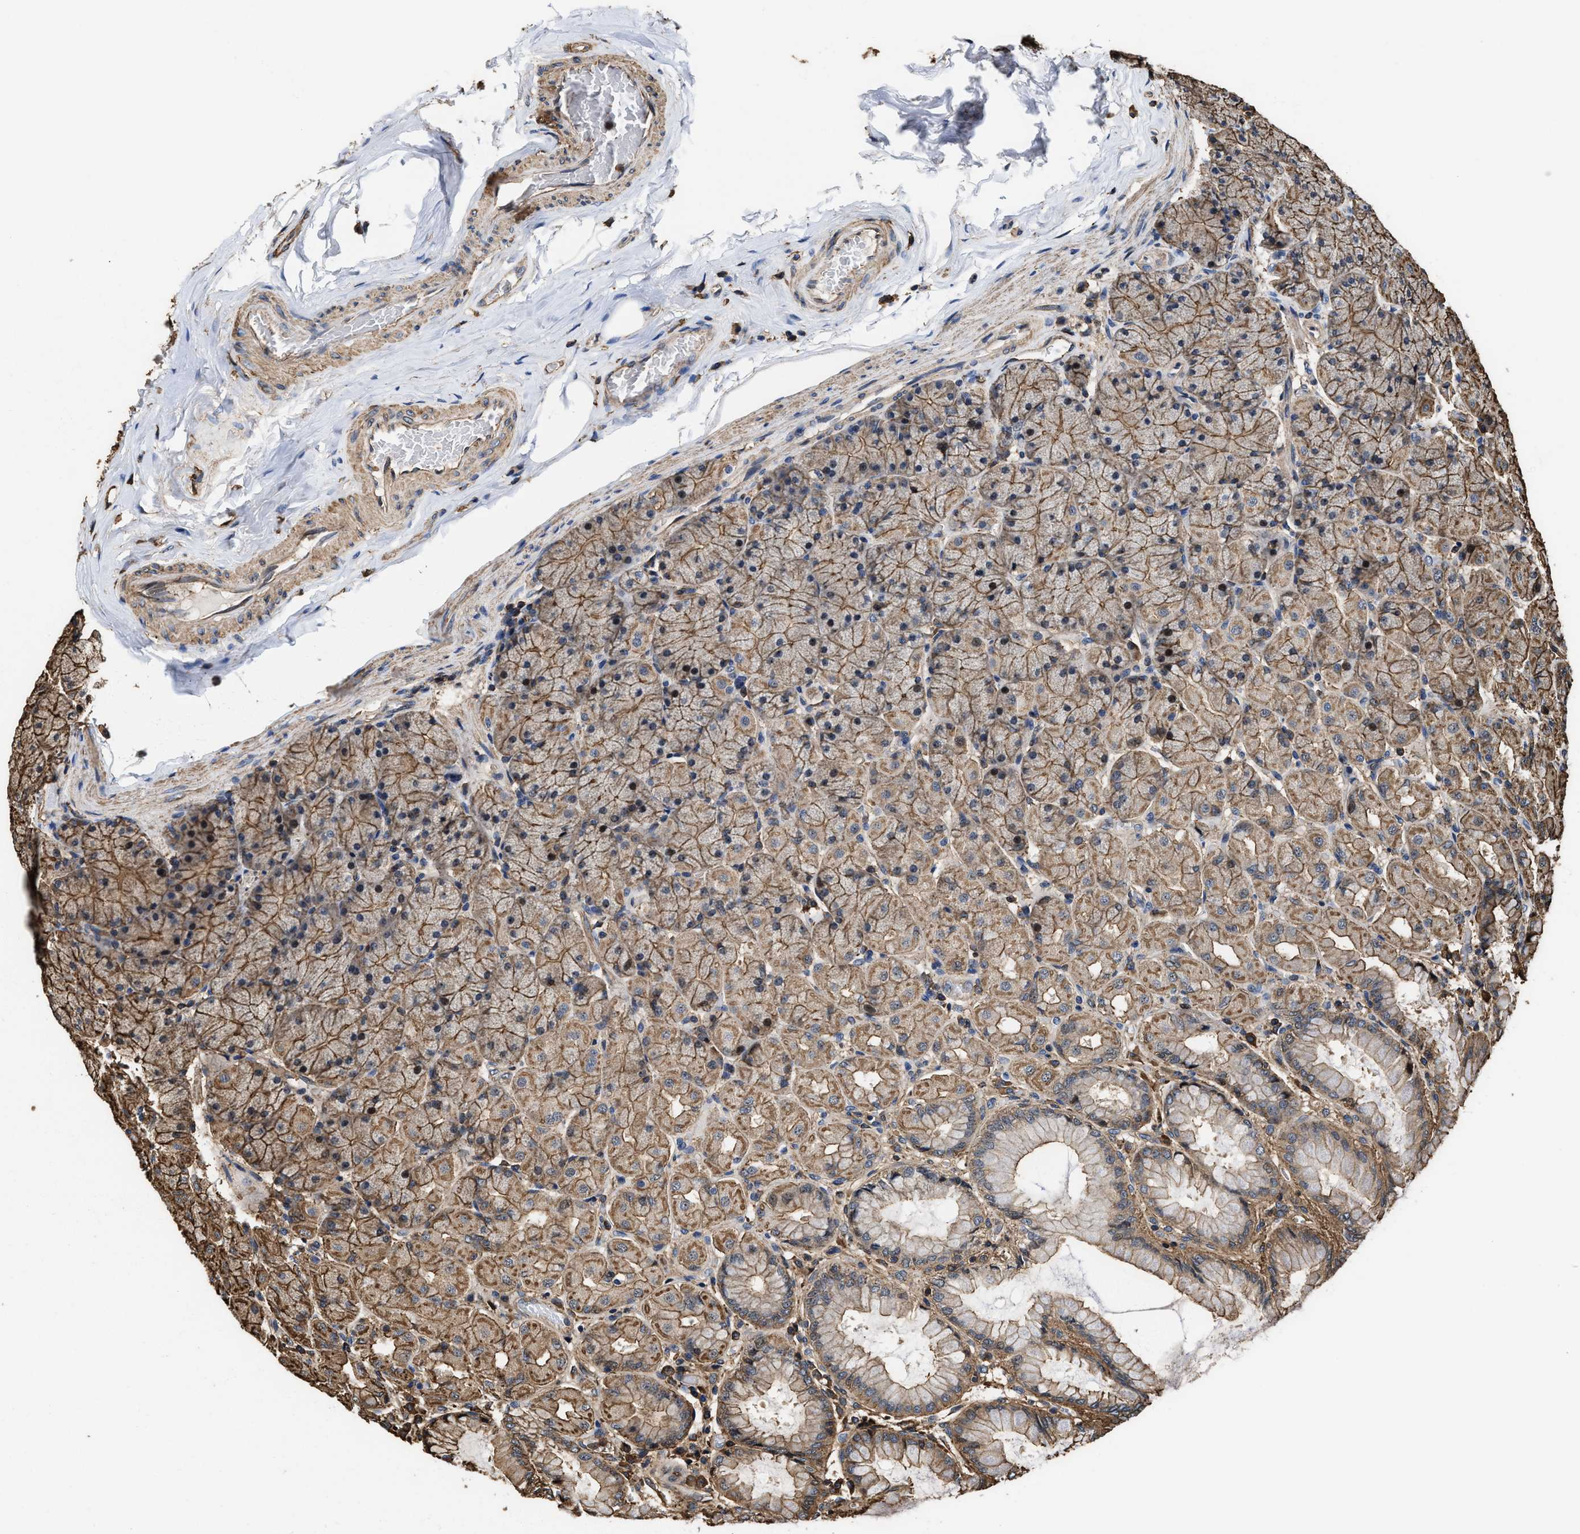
{"staining": {"intensity": "moderate", "quantity": ">75%", "location": "cytoplasmic/membranous"}, "tissue": "stomach", "cell_type": "Glandular cells", "image_type": "normal", "snomed": [{"axis": "morphology", "description": "Normal tissue, NOS"}, {"axis": "topography", "description": "Stomach, upper"}], "caption": "Protein analysis of benign stomach shows moderate cytoplasmic/membranous positivity in approximately >75% of glandular cells.", "gene": "KBTBD2", "patient": {"sex": "female", "age": 56}}